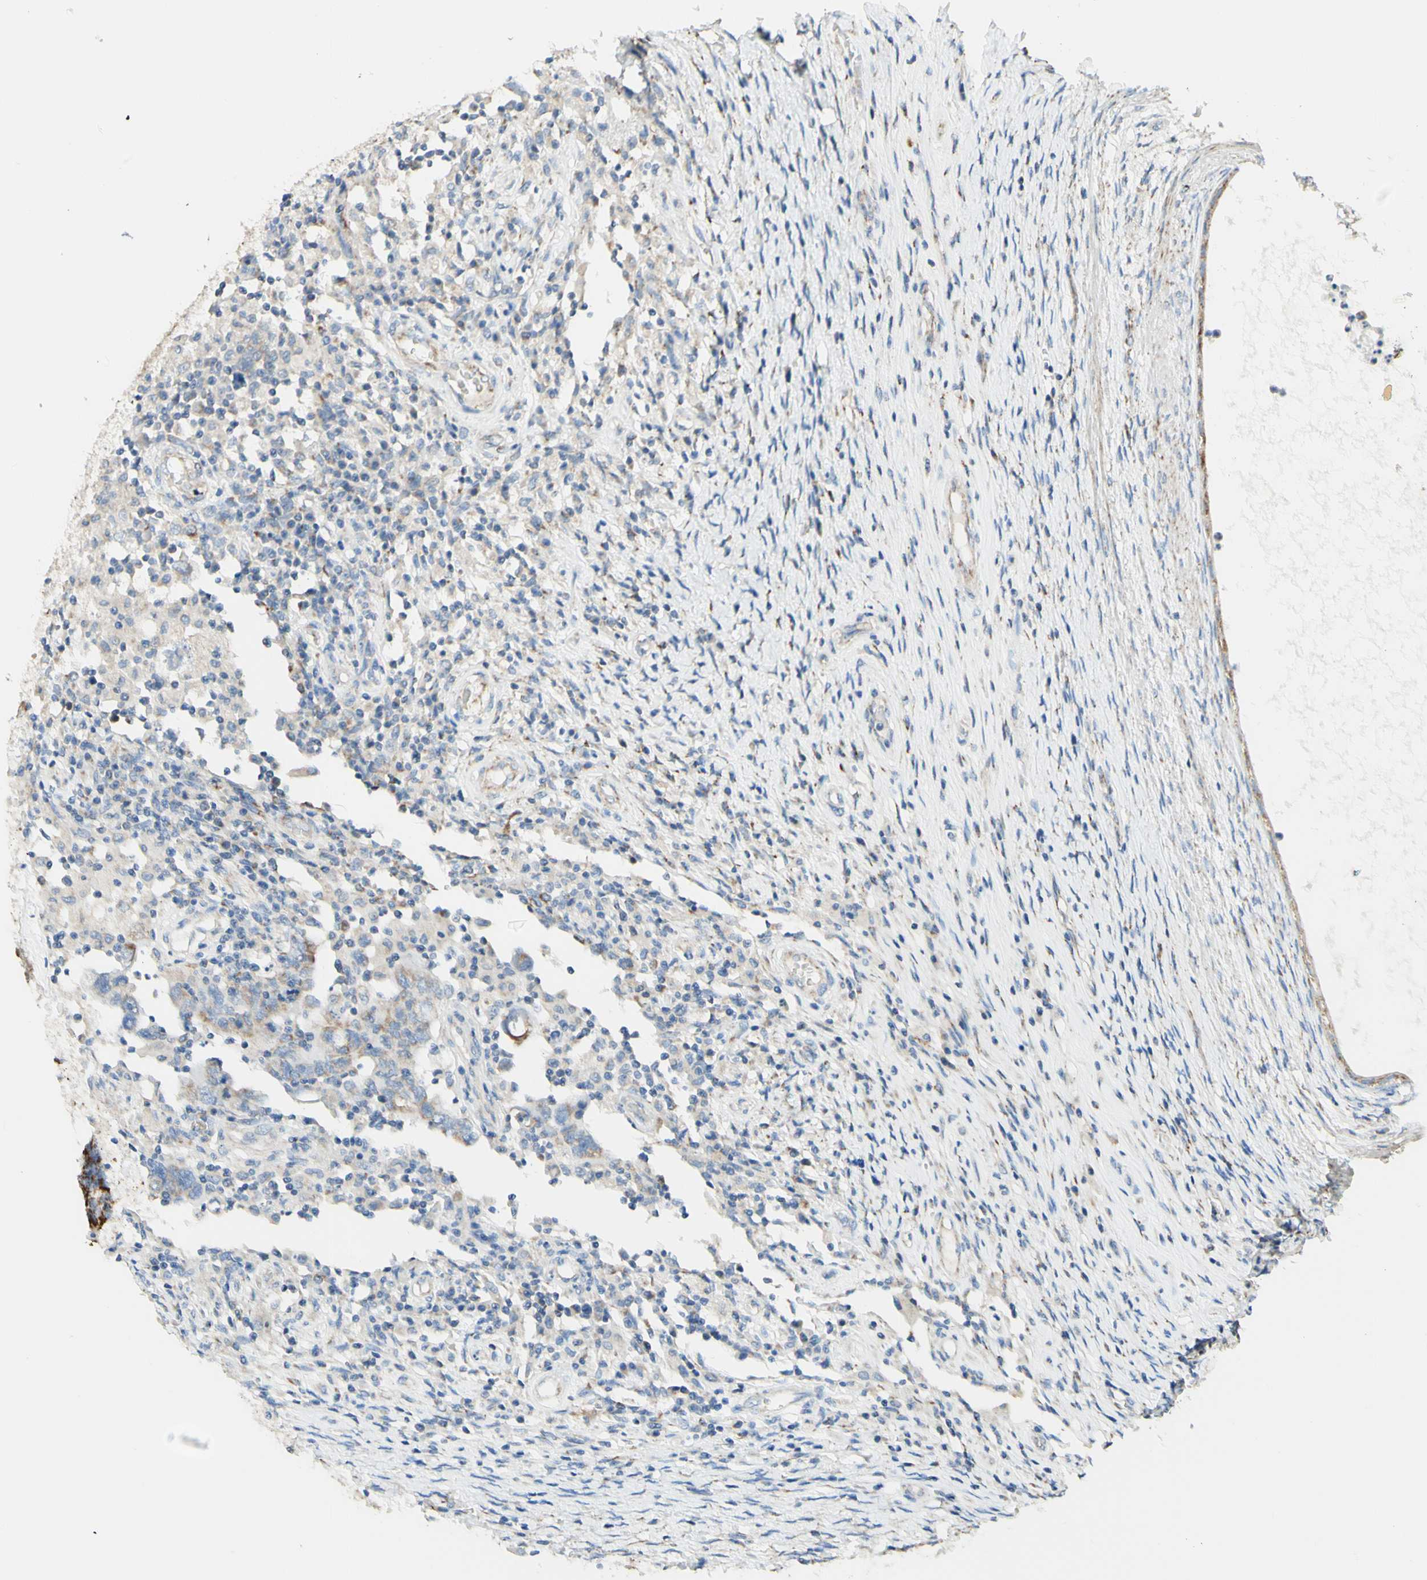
{"staining": {"intensity": "weak", "quantity": "25%-75%", "location": "cytoplasmic/membranous"}, "tissue": "testis cancer", "cell_type": "Tumor cells", "image_type": "cancer", "snomed": [{"axis": "morphology", "description": "Carcinoma, Embryonal, NOS"}, {"axis": "topography", "description": "Testis"}], "caption": "Human embryonal carcinoma (testis) stained with a protein marker shows weak staining in tumor cells.", "gene": "ARMC10", "patient": {"sex": "male", "age": 26}}